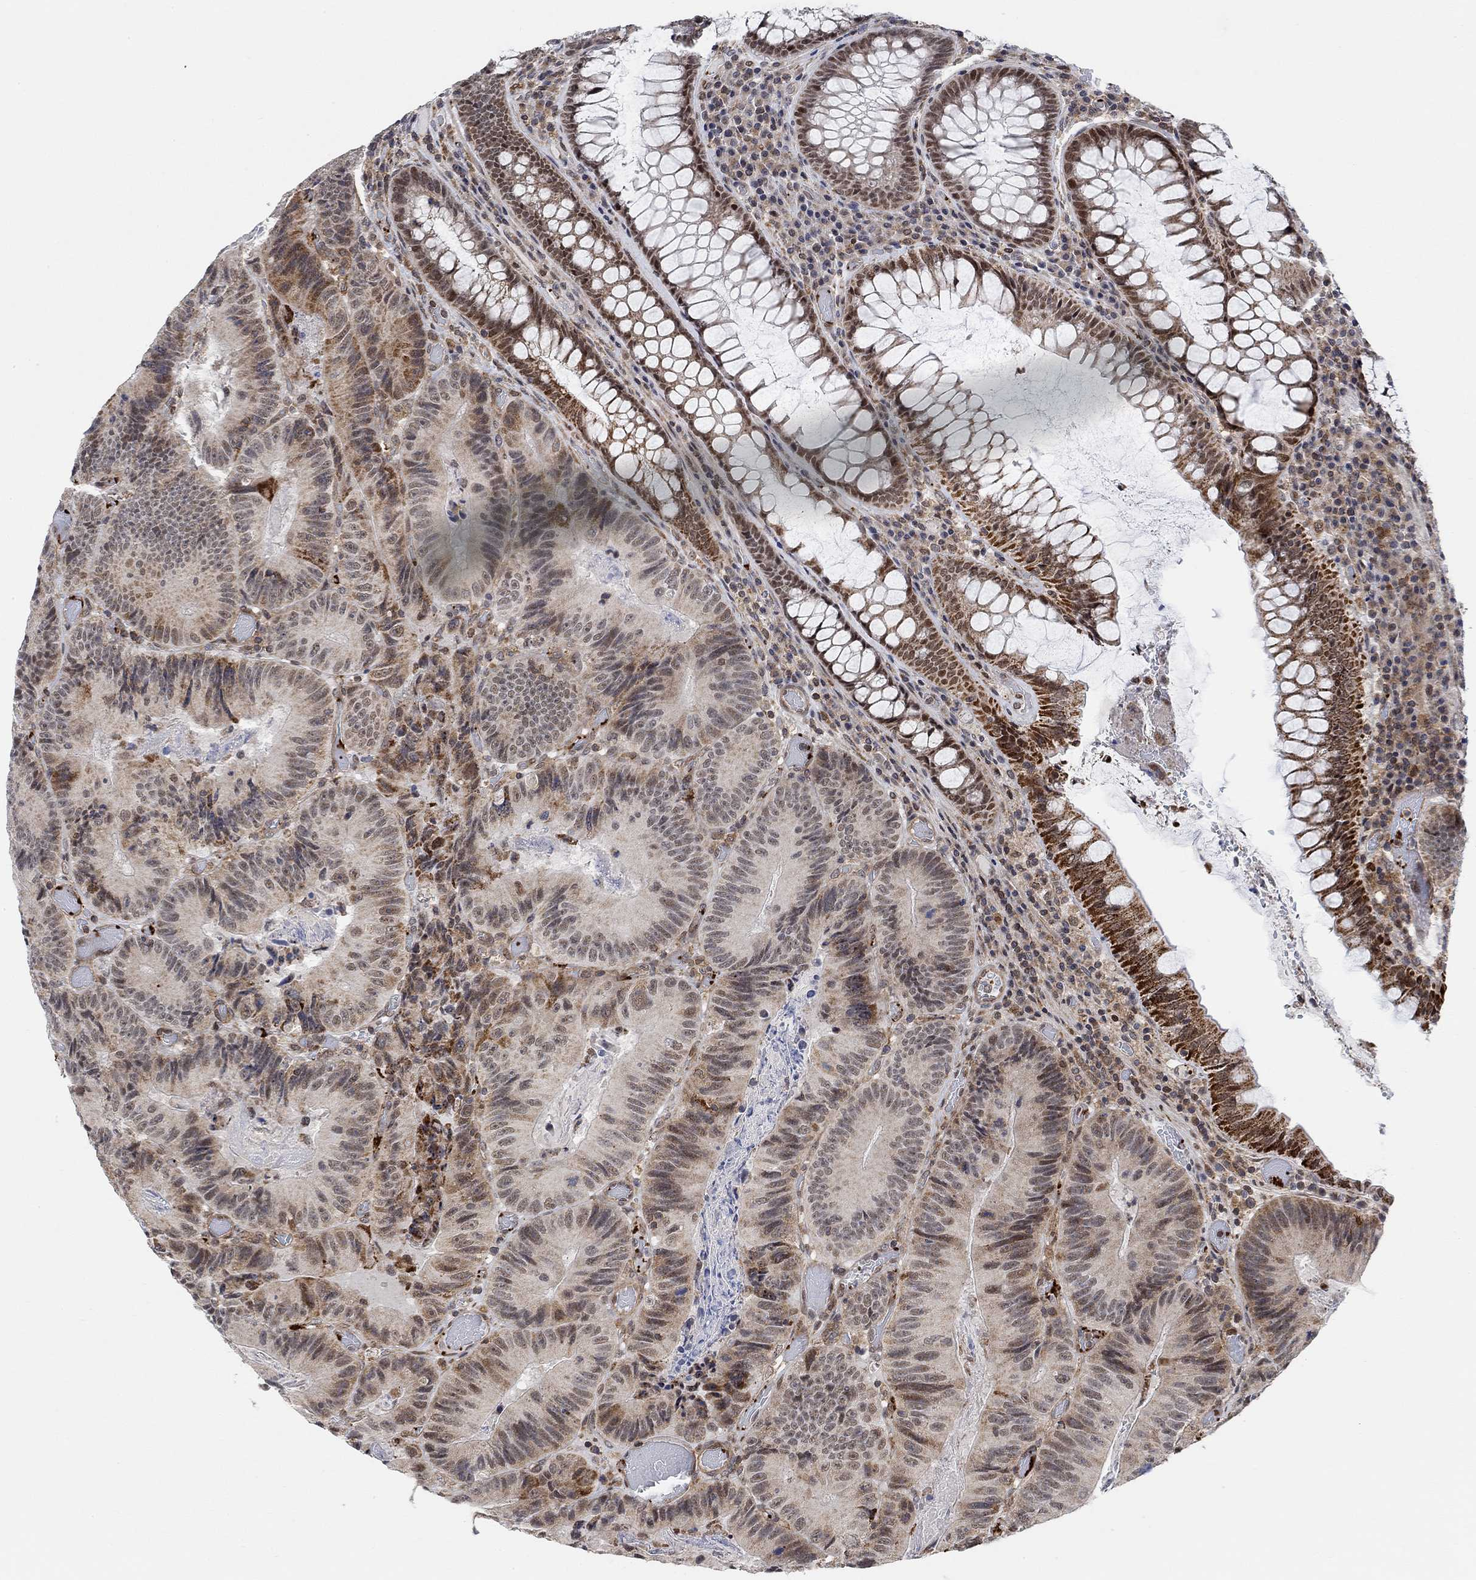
{"staining": {"intensity": "moderate", "quantity": "<25%", "location": "nuclear"}, "tissue": "colorectal cancer", "cell_type": "Tumor cells", "image_type": "cancer", "snomed": [{"axis": "morphology", "description": "Adenocarcinoma, NOS"}, {"axis": "topography", "description": "Colon"}], "caption": "A micrograph of colorectal cancer (adenocarcinoma) stained for a protein demonstrates moderate nuclear brown staining in tumor cells.", "gene": "PWWP2B", "patient": {"sex": "female", "age": 86}}